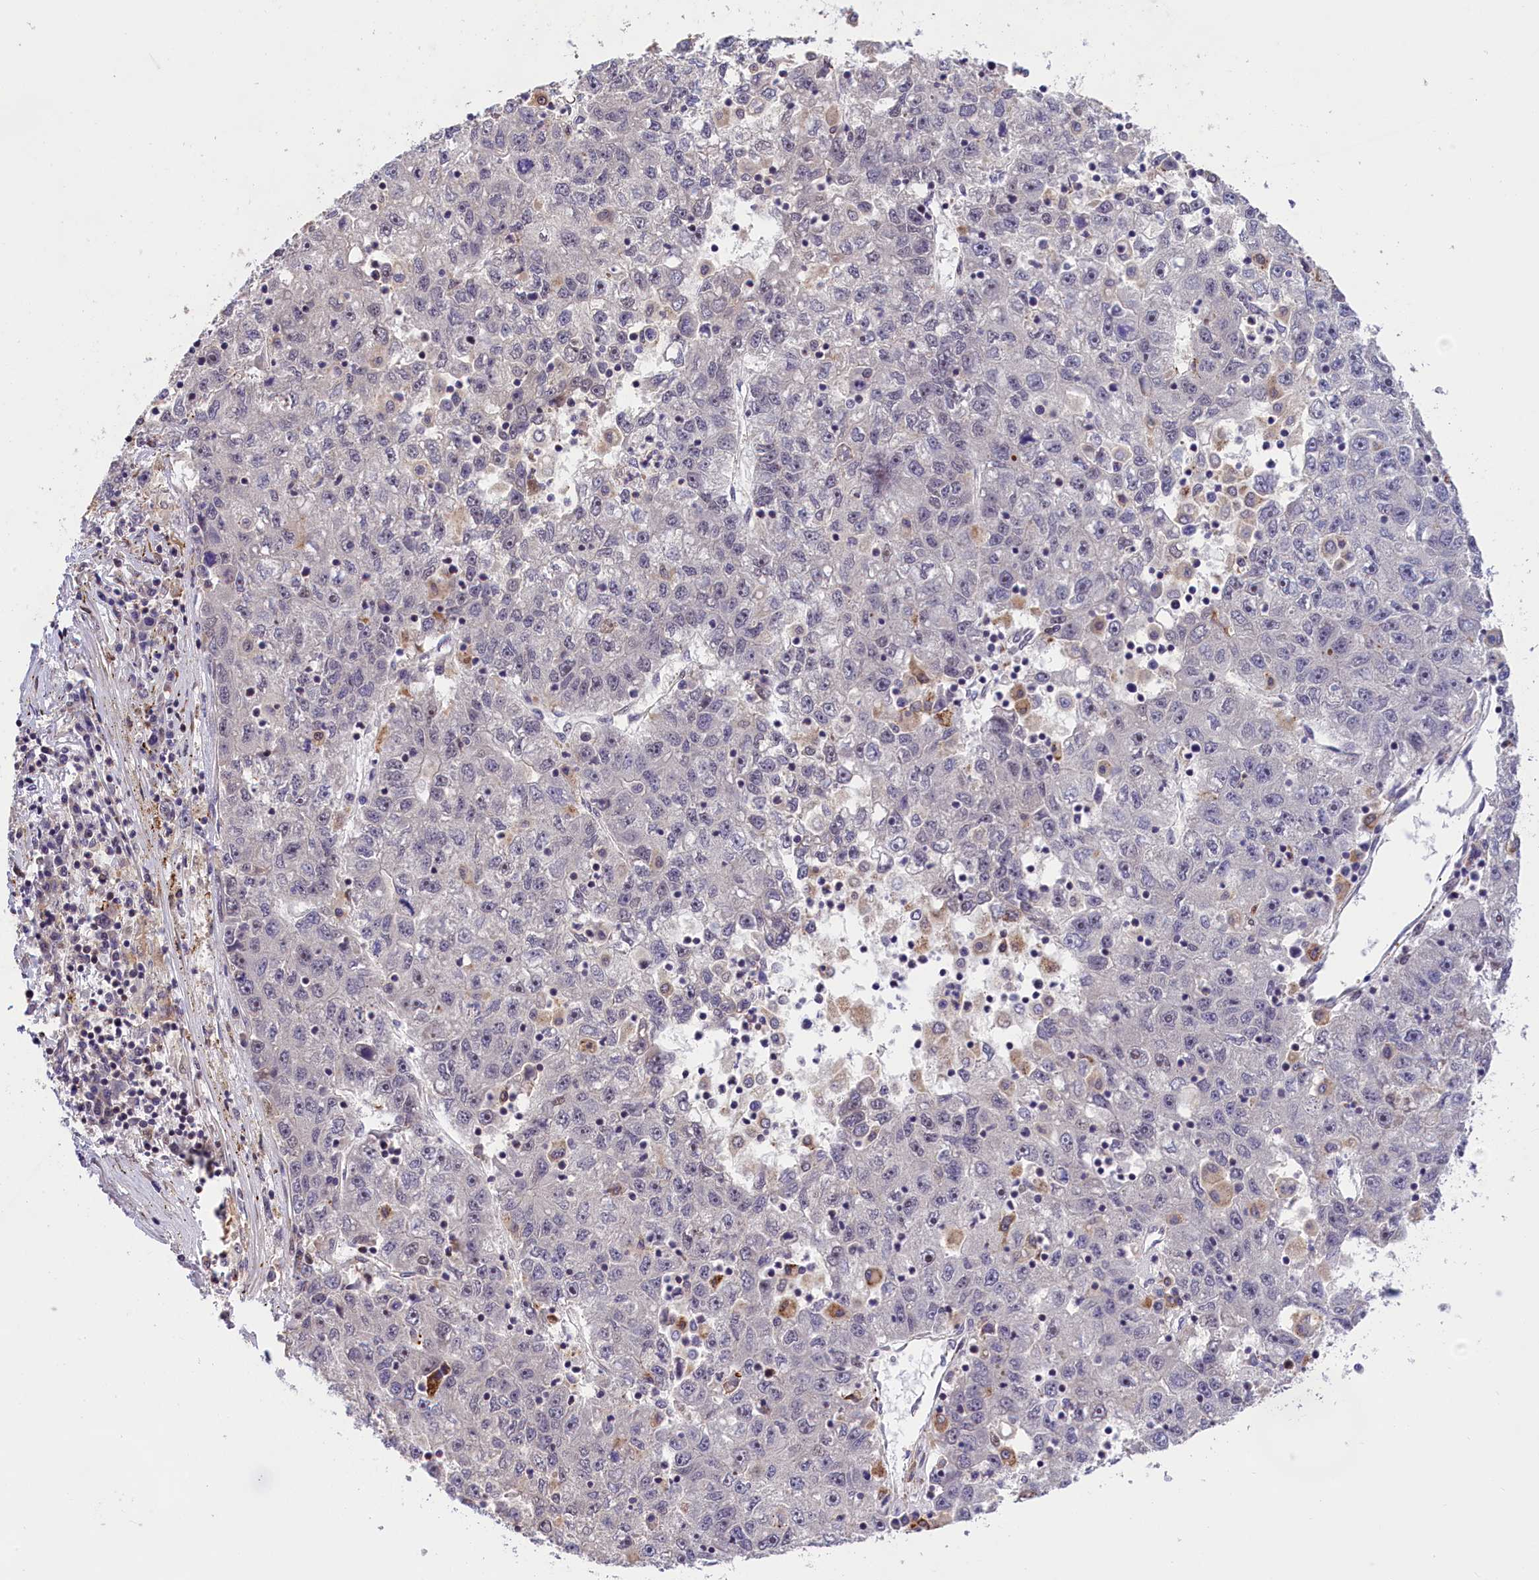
{"staining": {"intensity": "negative", "quantity": "none", "location": "none"}, "tissue": "liver cancer", "cell_type": "Tumor cells", "image_type": "cancer", "snomed": [{"axis": "morphology", "description": "Carcinoma, Hepatocellular, NOS"}, {"axis": "topography", "description": "Liver"}], "caption": "An immunohistochemistry (IHC) photomicrograph of hepatocellular carcinoma (liver) is shown. There is no staining in tumor cells of hepatocellular carcinoma (liver).", "gene": "FBXO45", "patient": {"sex": "male", "age": 49}}